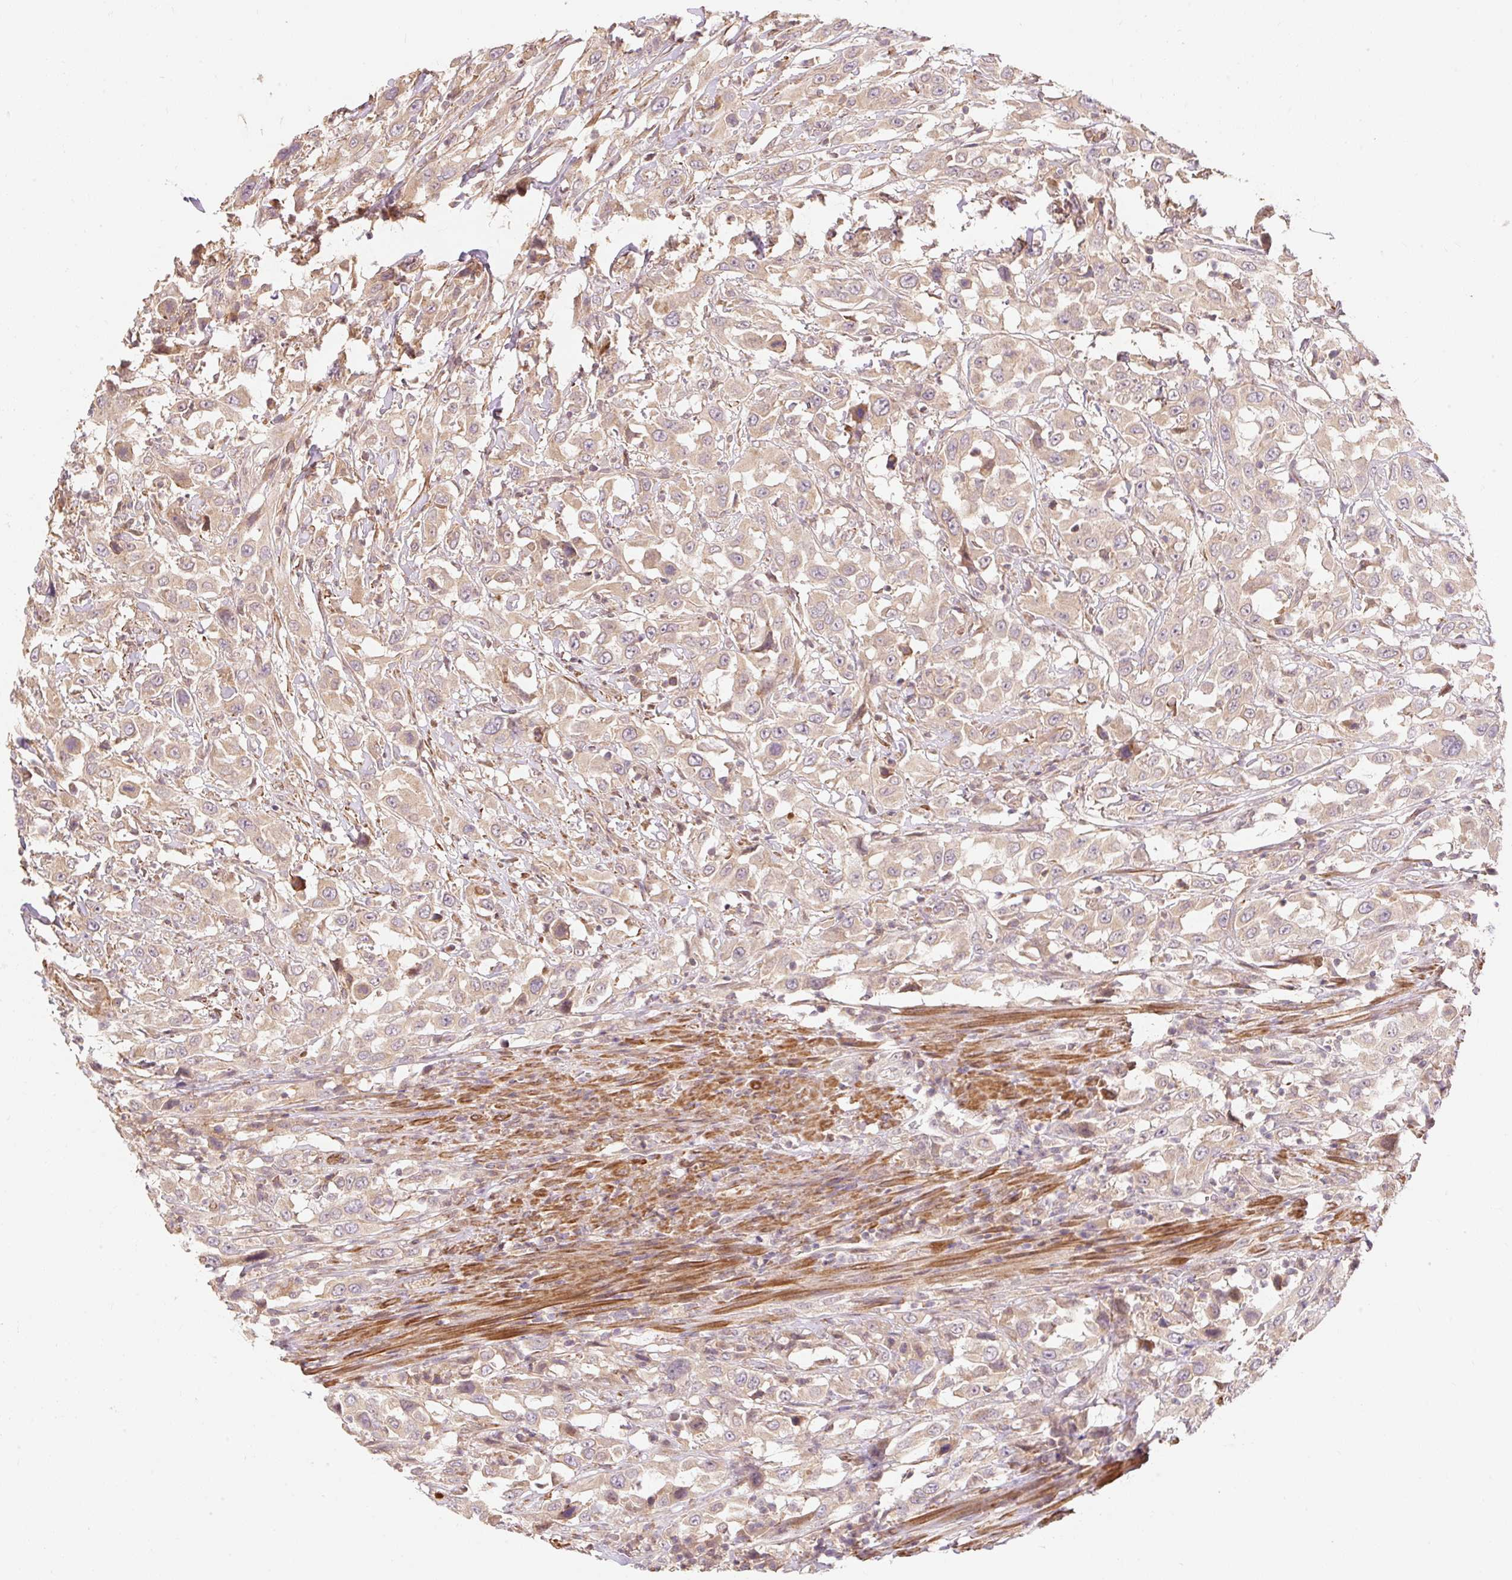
{"staining": {"intensity": "weak", "quantity": ">75%", "location": "cytoplasmic/membranous"}, "tissue": "urothelial cancer", "cell_type": "Tumor cells", "image_type": "cancer", "snomed": [{"axis": "morphology", "description": "Urothelial carcinoma, High grade"}, {"axis": "topography", "description": "Urinary bladder"}], "caption": "The photomicrograph displays immunohistochemical staining of urothelial cancer. There is weak cytoplasmic/membranous staining is seen in about >75% of tumor cells.", "gene": "EMC10", "patient": {"sex": "male", "age": 61}}